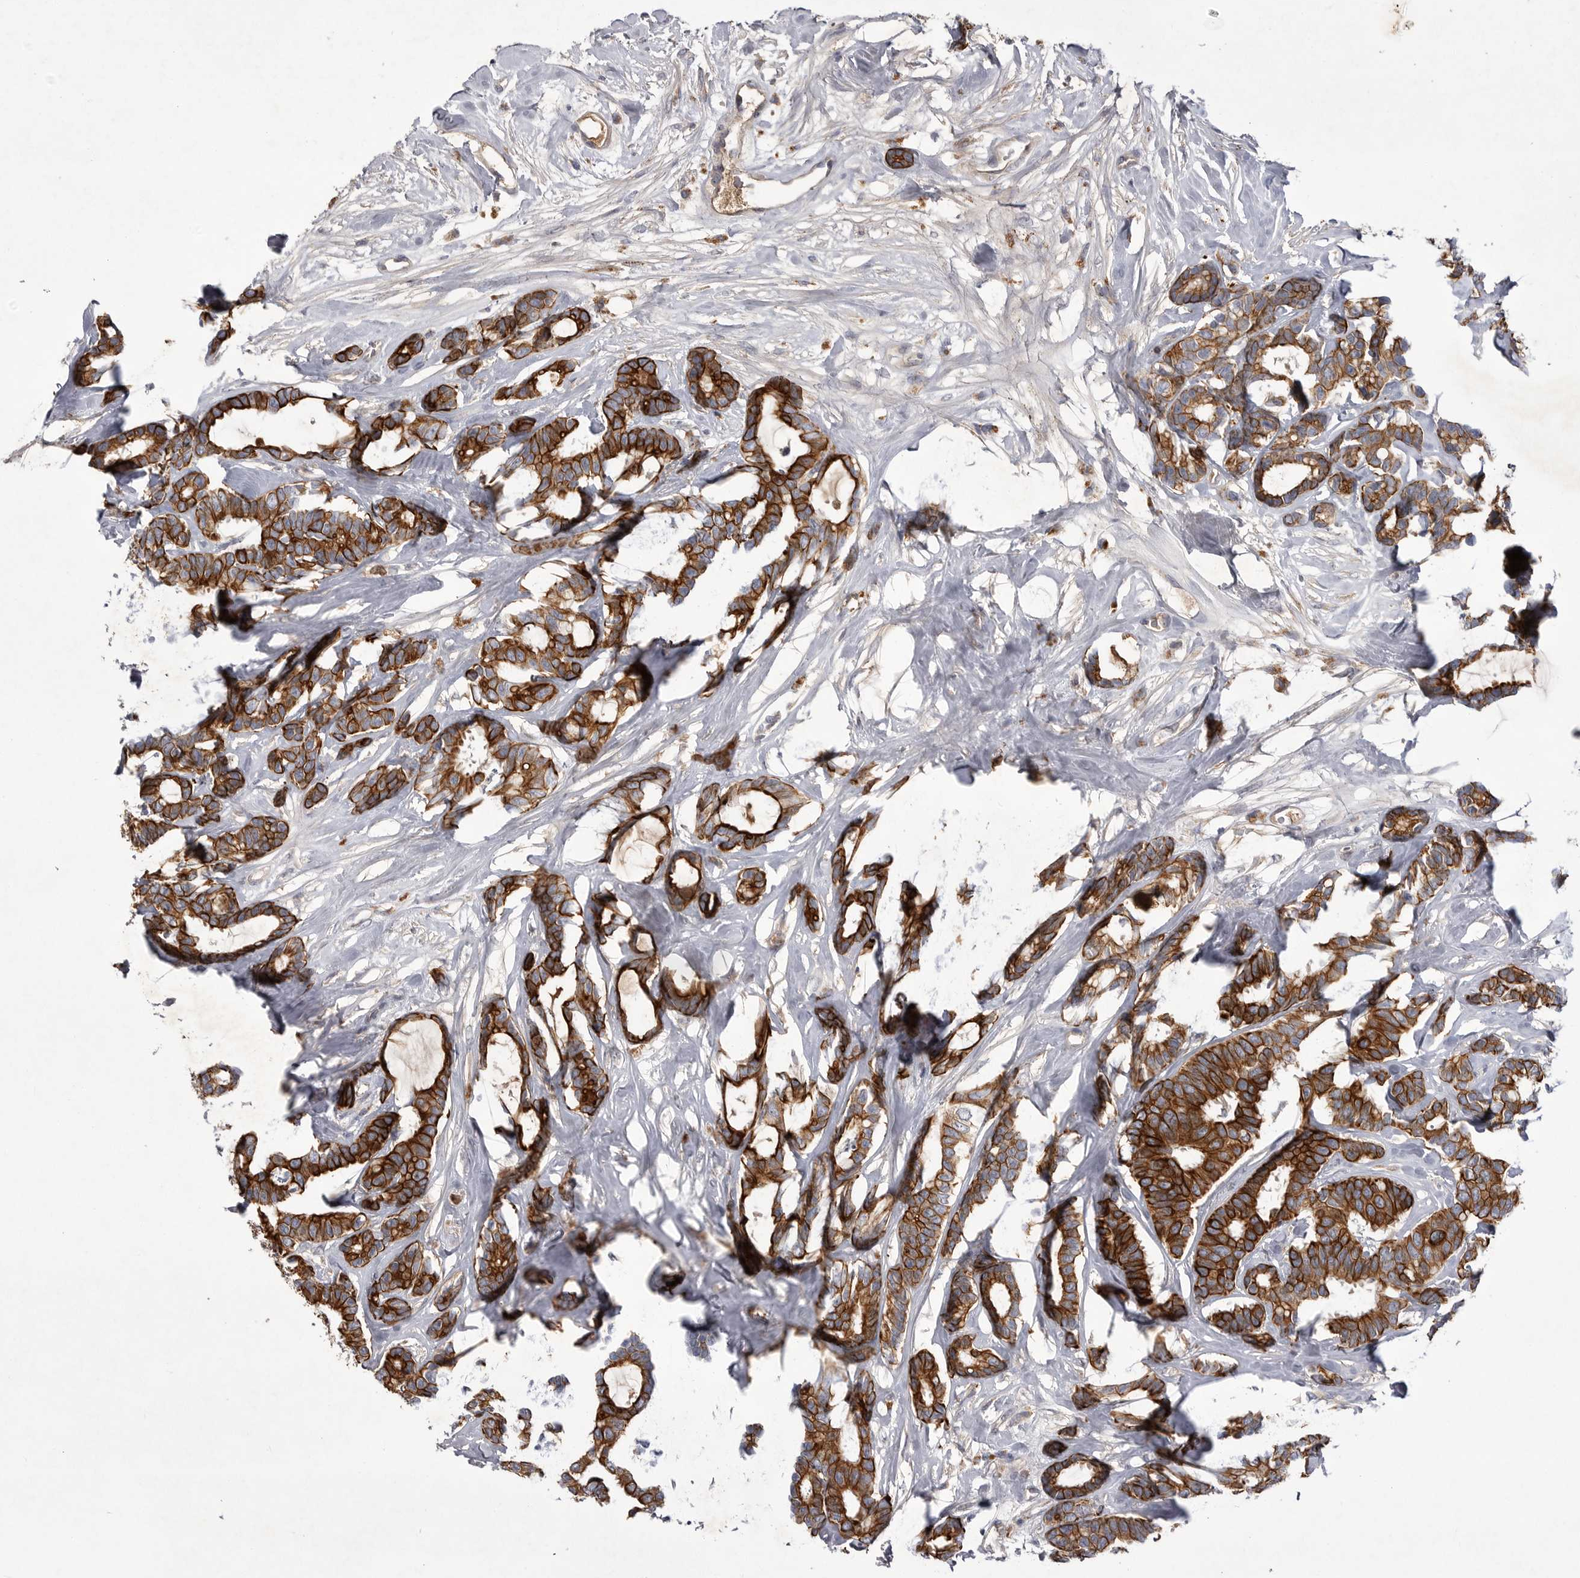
{"staining": {"intensity": "strong", "quantity": ">75%", "location": "cytoplasmic/membranous"}, "tissue": "breast cancer", "cell_type": "Tumor cells", "image_type": "cancer", "snomed": [{"axis": "morphology", "description": "Duct carcinoma"}, {"axis": "topography", "description": "Breast"}], "caption": "This is a histology image of IHC staining of breast cancer, which shows strong staining in the cytoplasmic/membranous of tumor cells.", "gene": "DHDDS", "patient": {"sex": "female", "age": 87}}